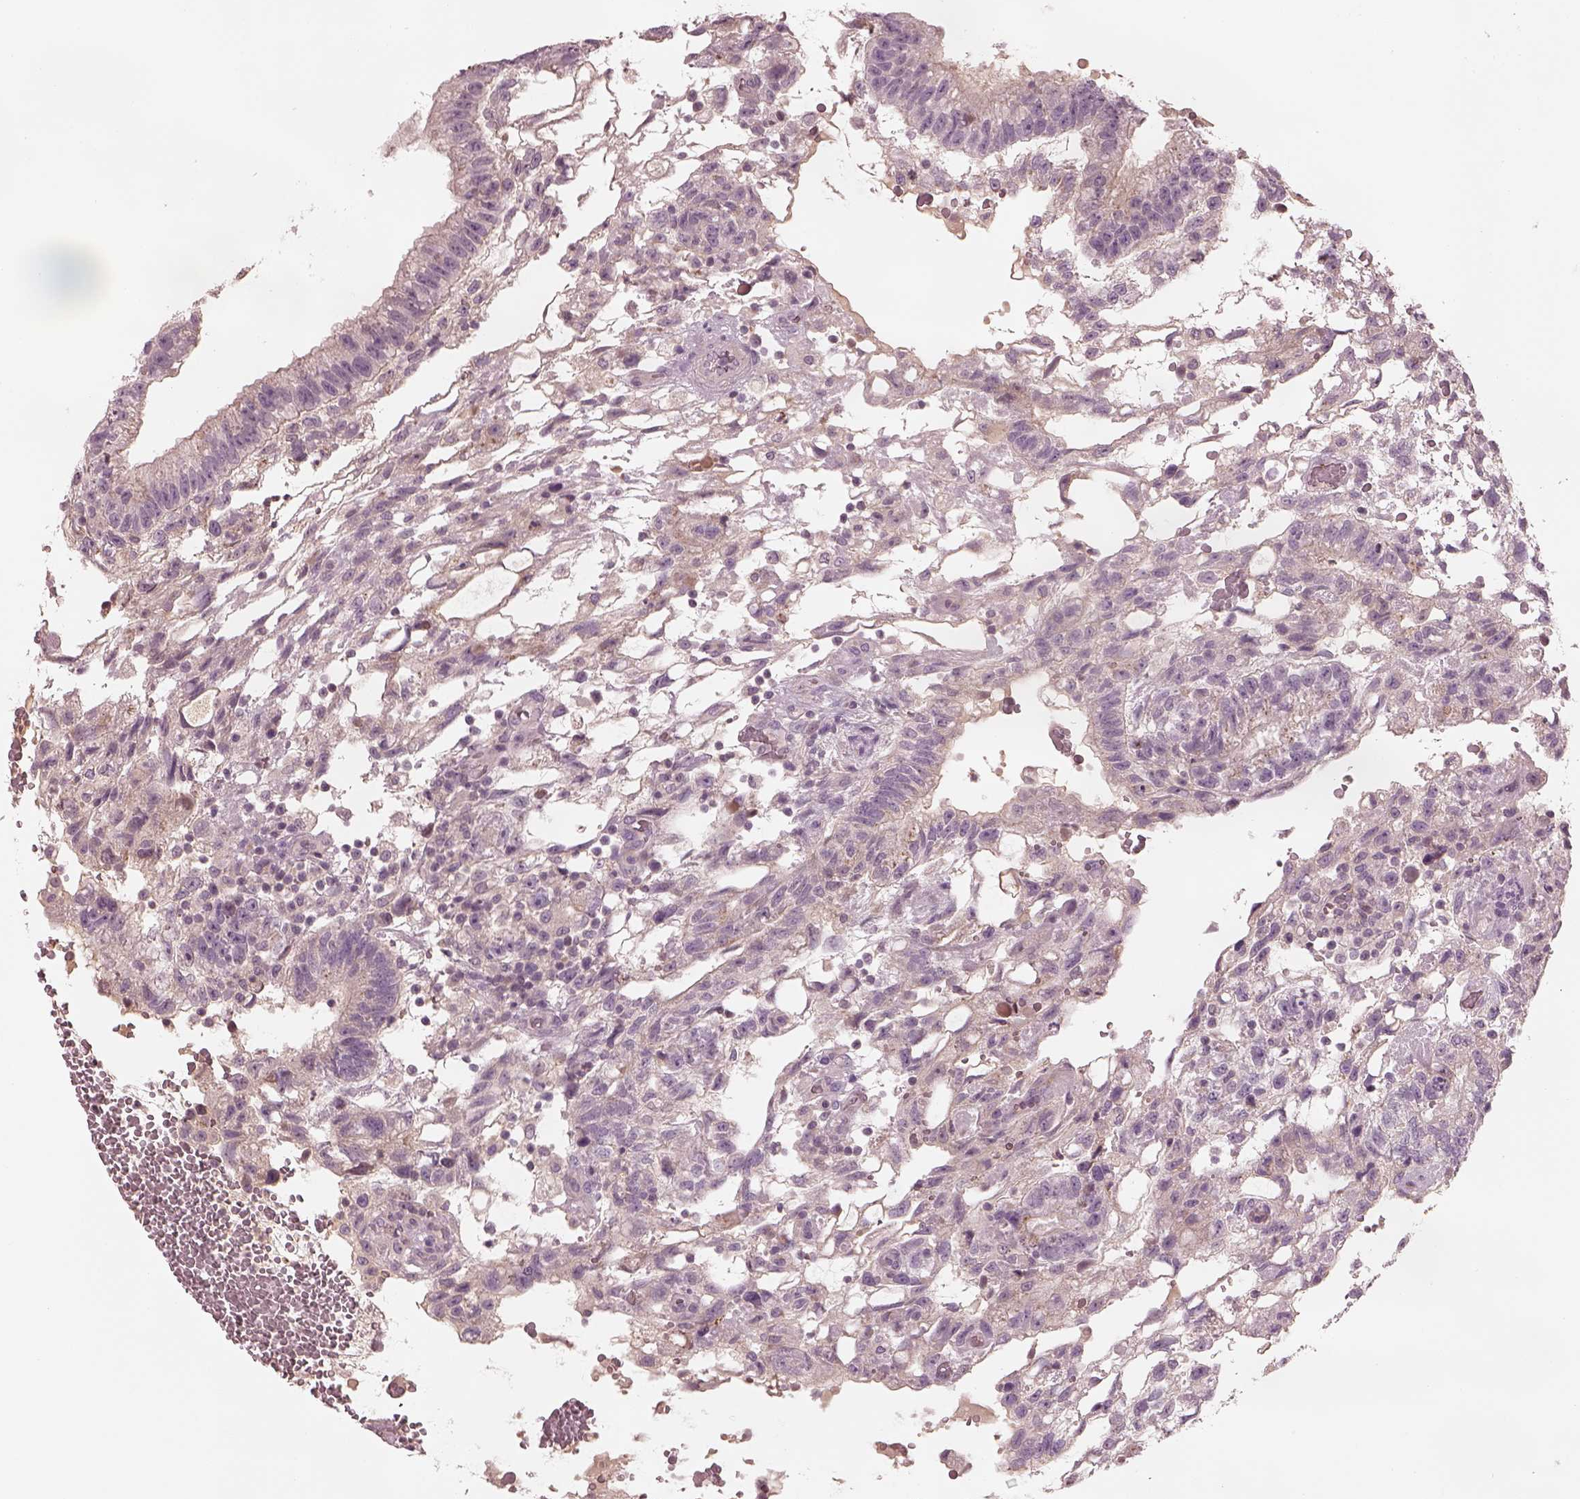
{"staining": {"intensity": "negative", "quantity": "none", "location": "none"}, "tissue": "testis cancer", "cell_type": "Tumor cells", "image_type": "cancer", "snomed": [{"axis": "morphology", "description": "Carcinoma, Embryonal, NOS"}, {"axis": "topography", "description": "Testis"}], "caption": "Tumor cells show no significant protein positivity in testis cancer.", "gene": "SDCBP2", "patient": {"sex": "male", "age": 32}}